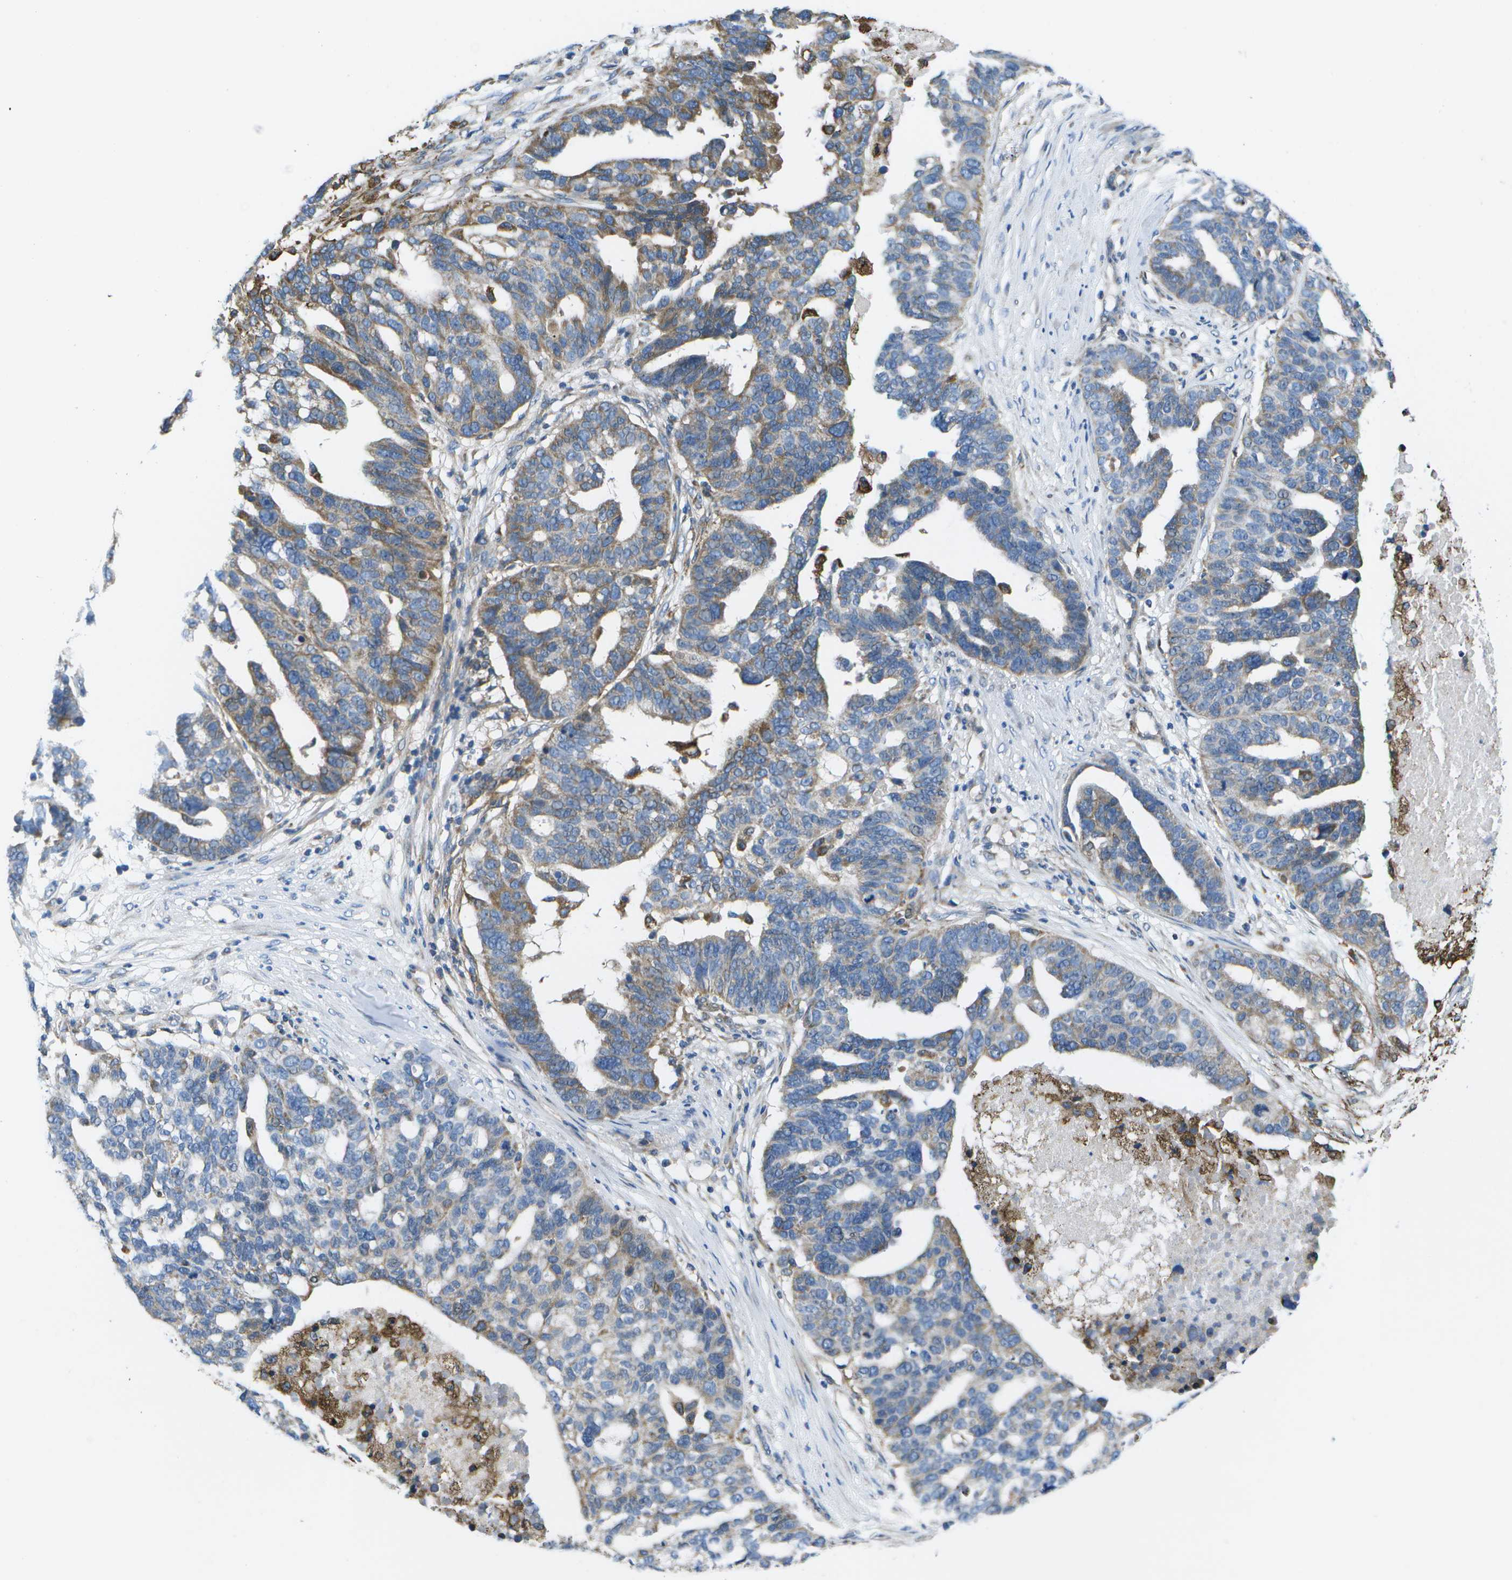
{"staining": {"intensity": "moderate", "quantity": "25%-75%", "location": "cytoplasmic/membranous"}, "tissue": "ovarian cancer", "cell_type": "Tumor cells", "image_type": "cancer", "snomed": [{"axis": "morphology", "description": "Cystadenocarcinoma, serous, NOS"}, {"axis": "topography", "description": "Ovary"}], "caption": "Human ovarian serous cystadenocarcinoma stained with a brown dye demonstrates moderate cytoplasmic/membranous positive positivity in approximately 25%-75% of tumor cells.", "gene": "GDF5", "patient": {"sex": "female", "age": 59}}